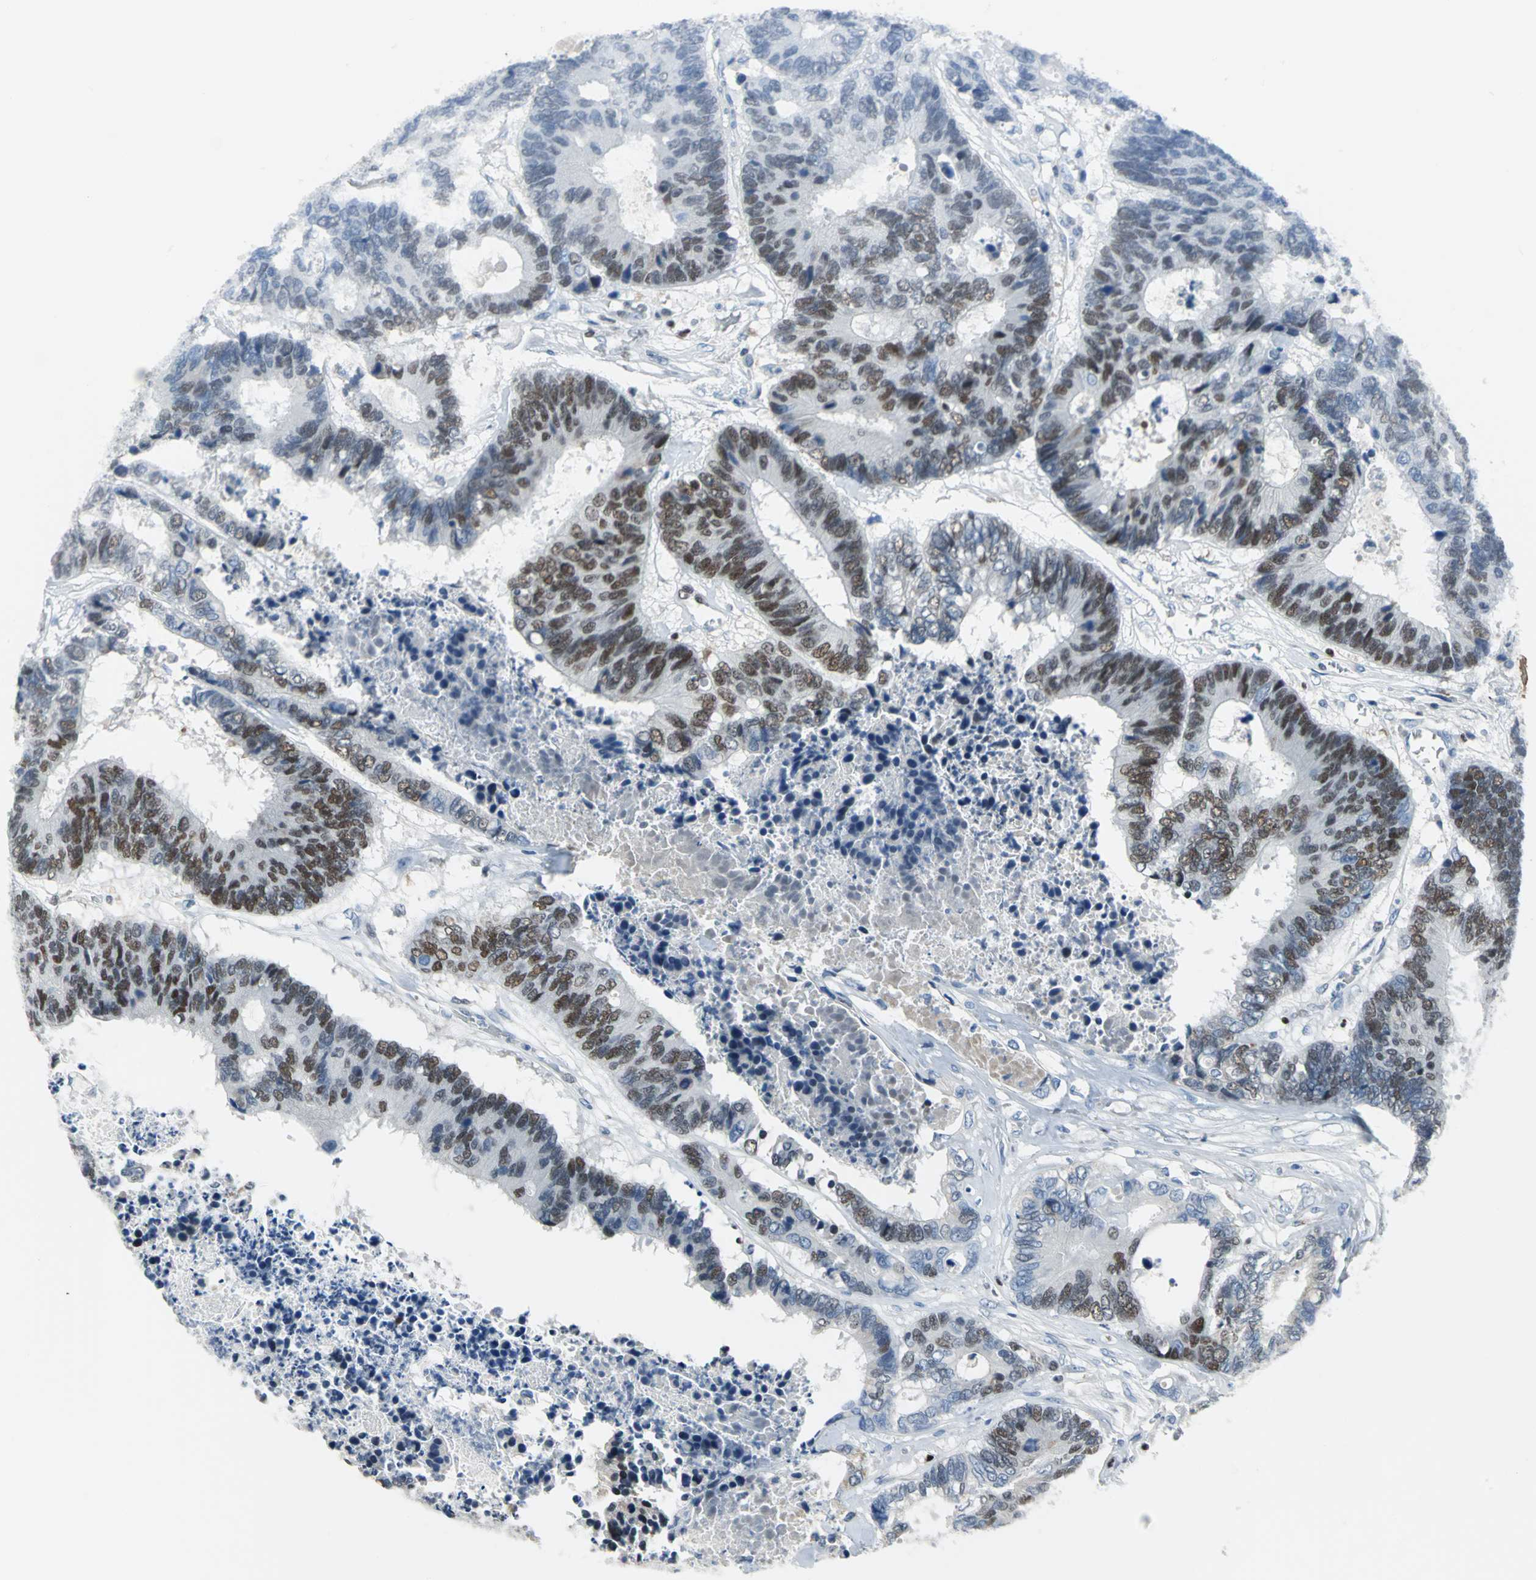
{"staining": {"intensity": "moderate", "quantity": "25%-75%", "location": "nuclear"}, "tissue": "colorectal cancer", "cell_type": "Tumor cells", "image_type": "cancer", "snomed": [{"axis": "morphology", "description": "Adenocarcinoma, NOS"}, {"axis": "topography", "description": "Rectum"}], "caption": "The image reveals immunohistochemical staining of colorectal cancer (adenocarcinoma). There is moderate nuclear staining is present in approximately 25%-75% of tumor cells.", "gene": "MCM3", "patient": {"sex": "male", "age": 55}}